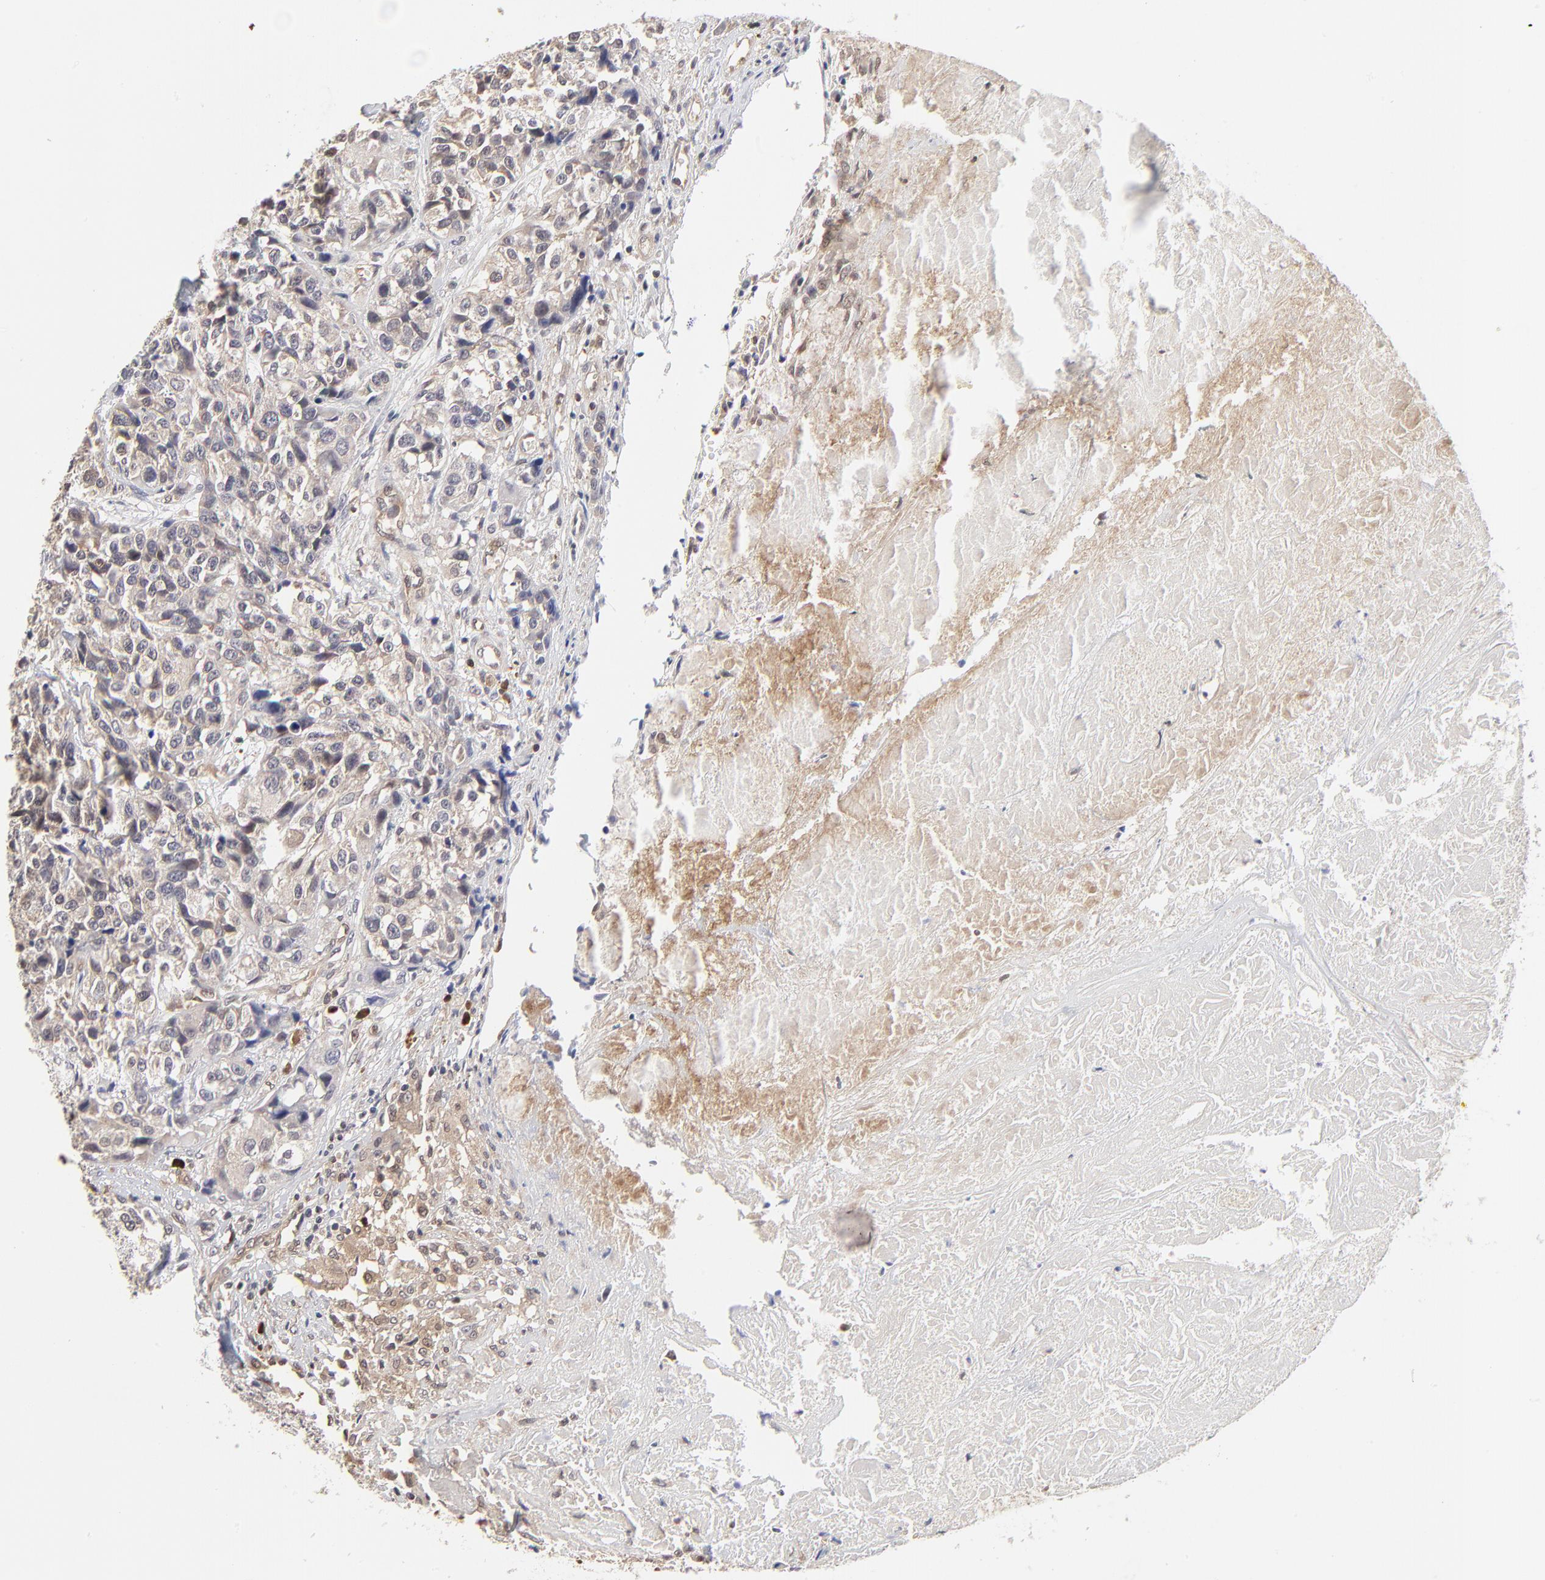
{"staining": {"intensity": "negative", "quantity": "none", "location": "none"}, "tissue": "urothelial cancer", "cell_type": "Tumor cells", "image_type": "cancer", "snomed": [{"axis": "morphology", "description": "Urothelial carcinoma, High grade"}, {"axis": "topography", "description": "Urinary bladder"}], "caption": "An immunohistochemistry image of urothelial cancer is shown. There is no staining in tumor cells of urothelial cancer. Brightfield microscopy of IHC stained with DAB (3,3'-diaminobenzidine) (brown) and hematoxylin (blue), captured at high magnification.", "gene": "CASP3", "patient": {"sex": "female", "age": 81}}